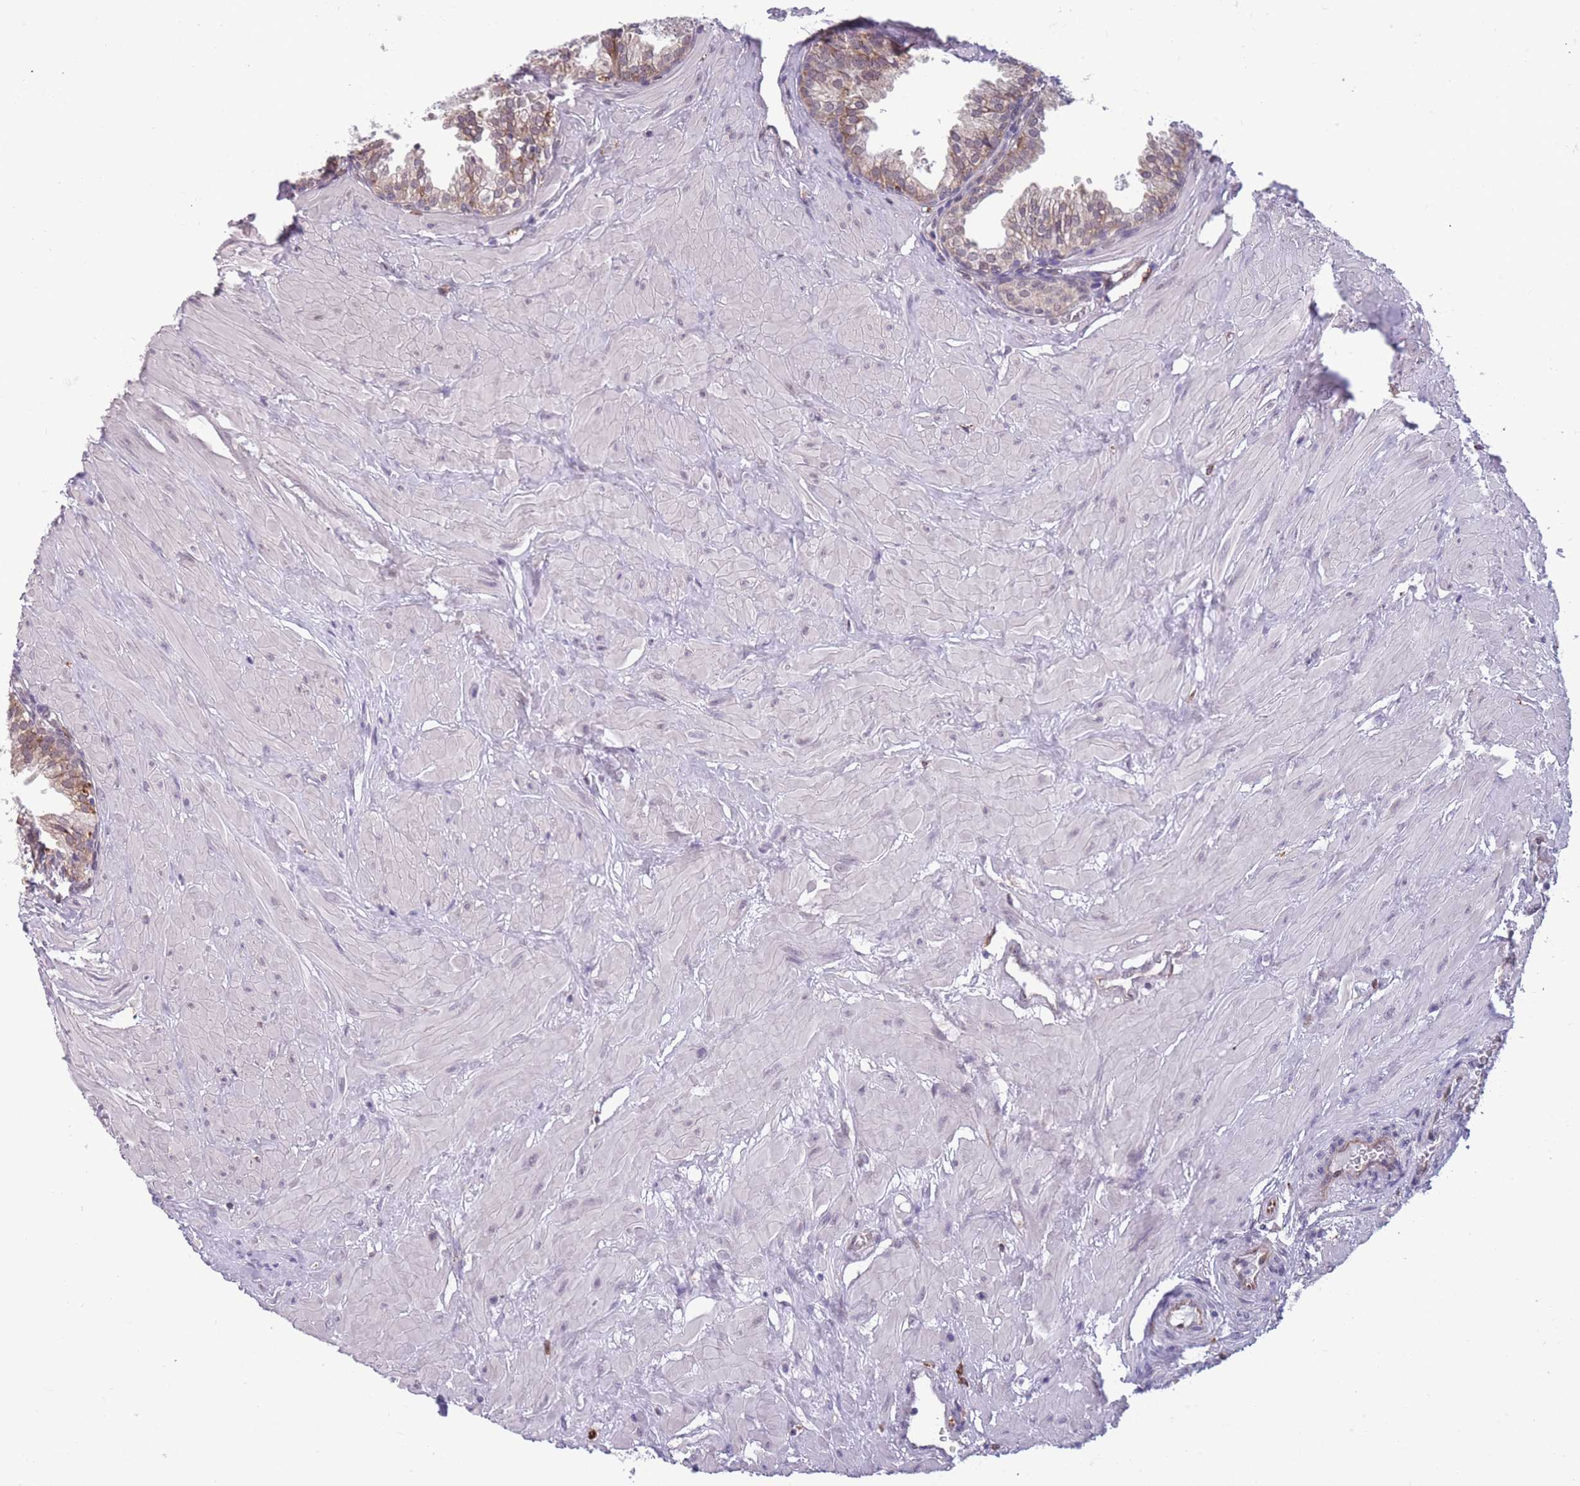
{"staining": {"intensity": "moderate", "quantity": ">75%", "location": "cytoplasmic/membranous"}, "tissue": "prostate", "cell_type": "Glandular cells", "image_type": "normal", "snomed": [{"axis": "morphology", "description": "Normal tissue, NOS"}, {"axis": "topography", "description": "Prostate"}, {"axis": "topography", "description": "Peripheral nerve tissue"}], "caption": "DAB immunohistochemical staining of benign prostate shows moderate cytoplasmic/membranous protein expression in approximately >75% of glandular cells.", "gene": "TMEM121", "patient": {"sex": "male", "age": 55}}